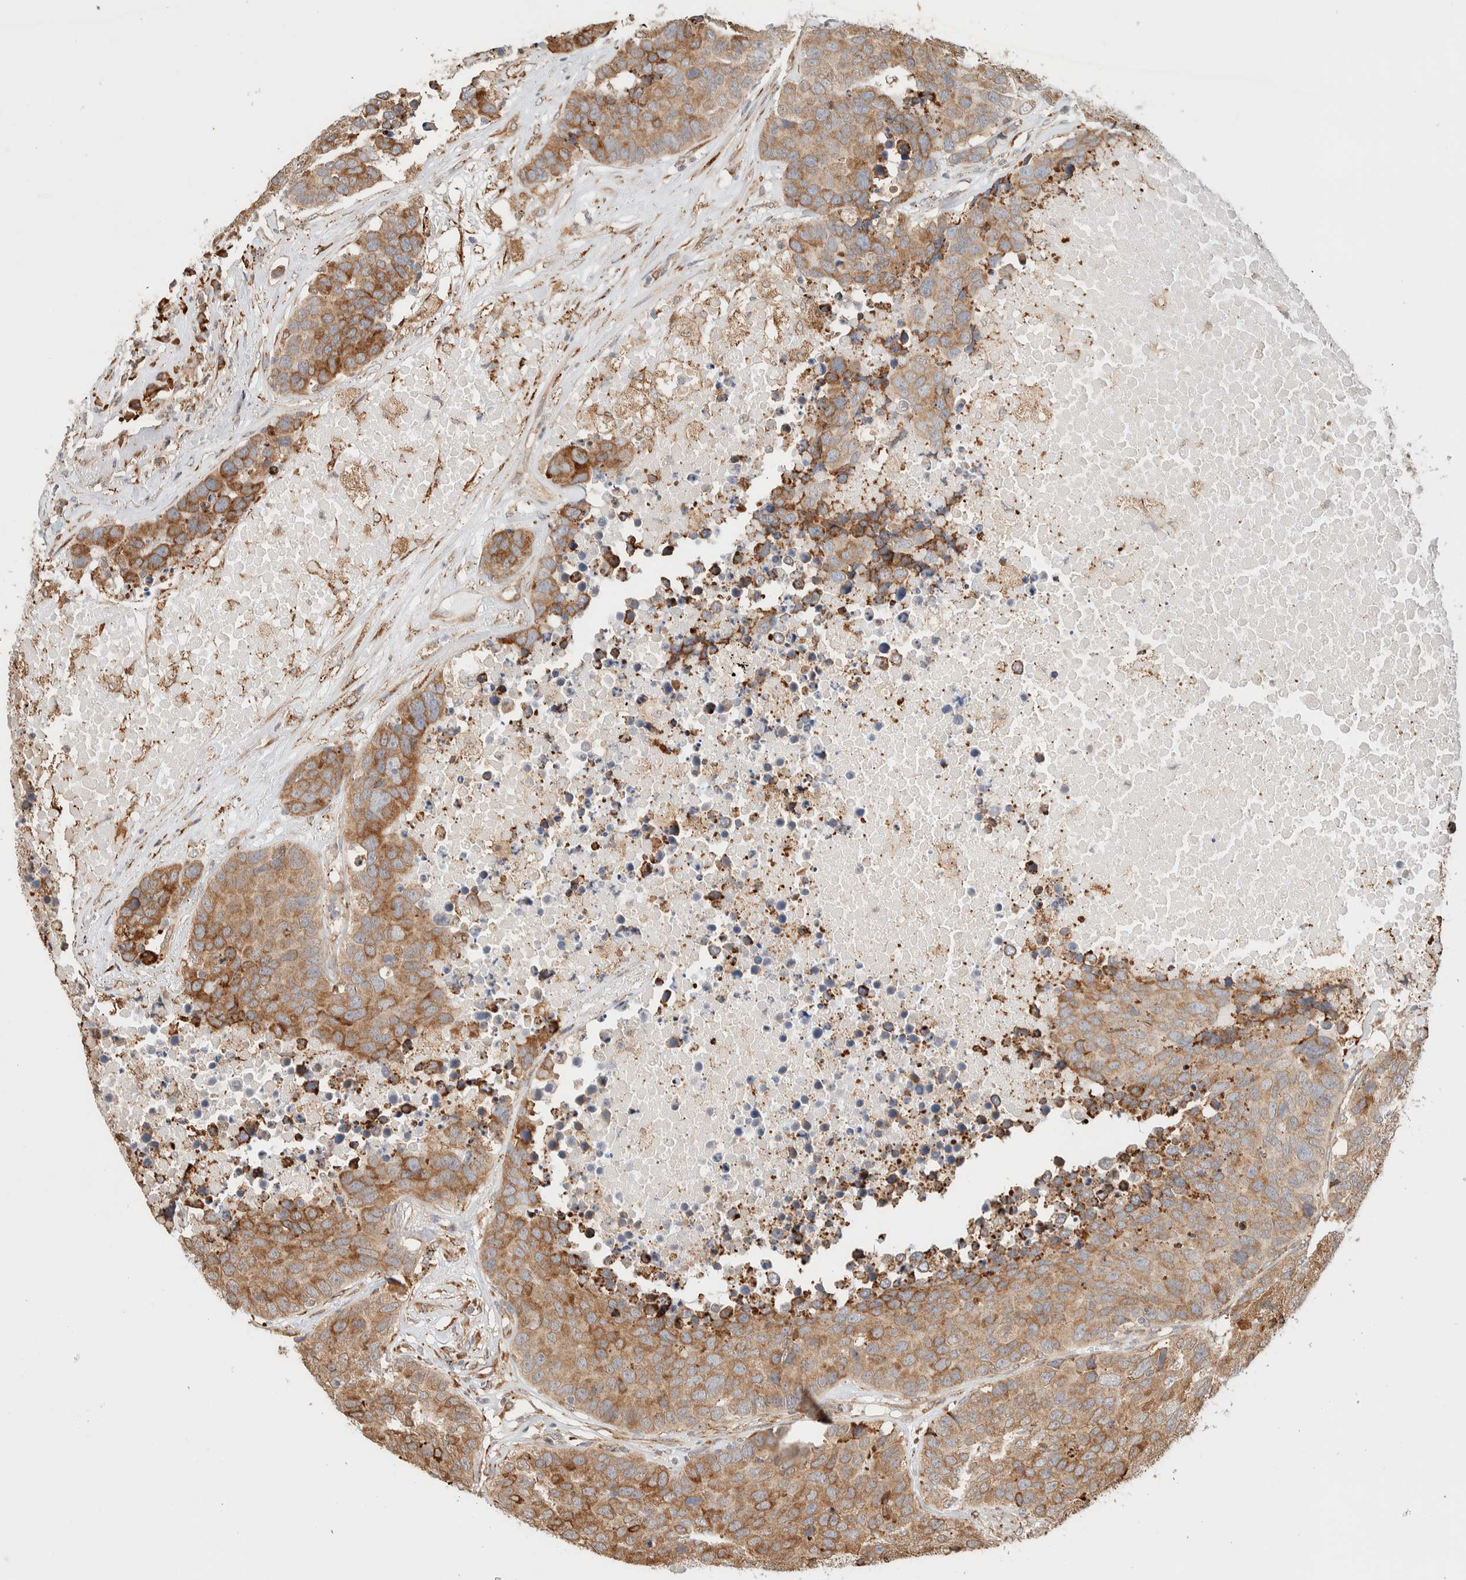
{"staining": {"intensity": "moderate", "quantity": ">75%", "location": "cytoplasmic/membranous"}, "tissue": "carcinoid", "cell_type": "Tumor cells", "image_type": "cancer", "snomed": [{"axis": "morphology", "description": "Carcinoid, malignant, NOS"}, {"axis": "topography", "description": "Lung"}], "caption": "Immunohistochemistry of human carcinoid shows medium levels of moderate cytoplasmic/membranous positivity in about >75% of tumor cells. The staining was performed using DAB (3,3'-diaminobenzidine) to visualize the protein expression in brown, while the nuclei were stained in blue with hematoxylin (Magnification: 20x).", "gene": "INTS1", "patient": {"sex": "male", "age": 60}}